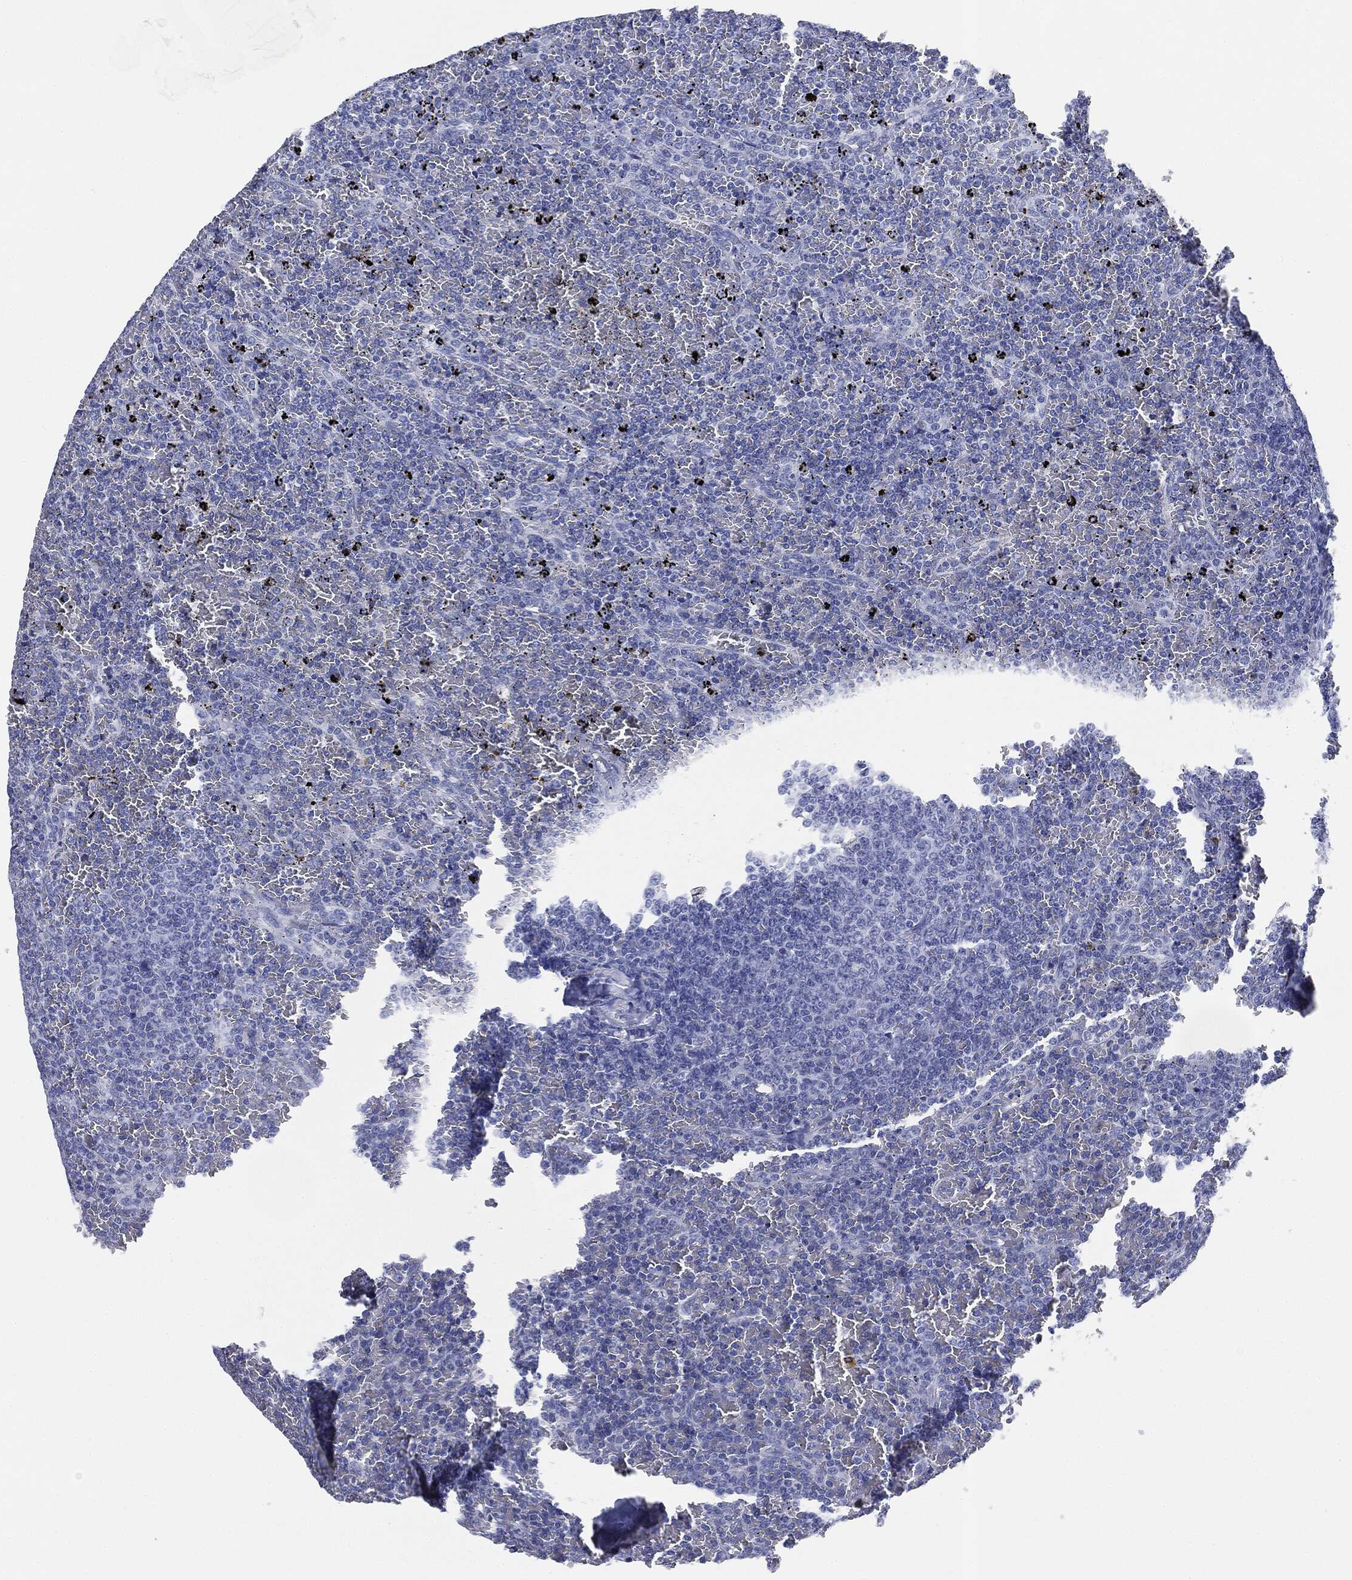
{"staining": {"intensity": "negative", "quantity": "none", "location": "none"}, "tissue": "lymphoma", "cell_type": "Tumor cells", "image_type": "cancer", "snomed": [{"axis": "morphology", "description": "Malignant lymphoma, non-Hodgkin's type, Low grade"}, {"axis": "topography", "description": "Spleen"}], "caption": "A high-resolution micrograph shows IHC staining of lymphoma, which demonstrates no significant positivity in tumor cells. (DAB (3,3'-diaminobenzidine) immunohistochemistry visualized using brightfield microscopy, high magnification).", "gene": "ATP2A1", "patient": {"sex": "female", "age": 77}}